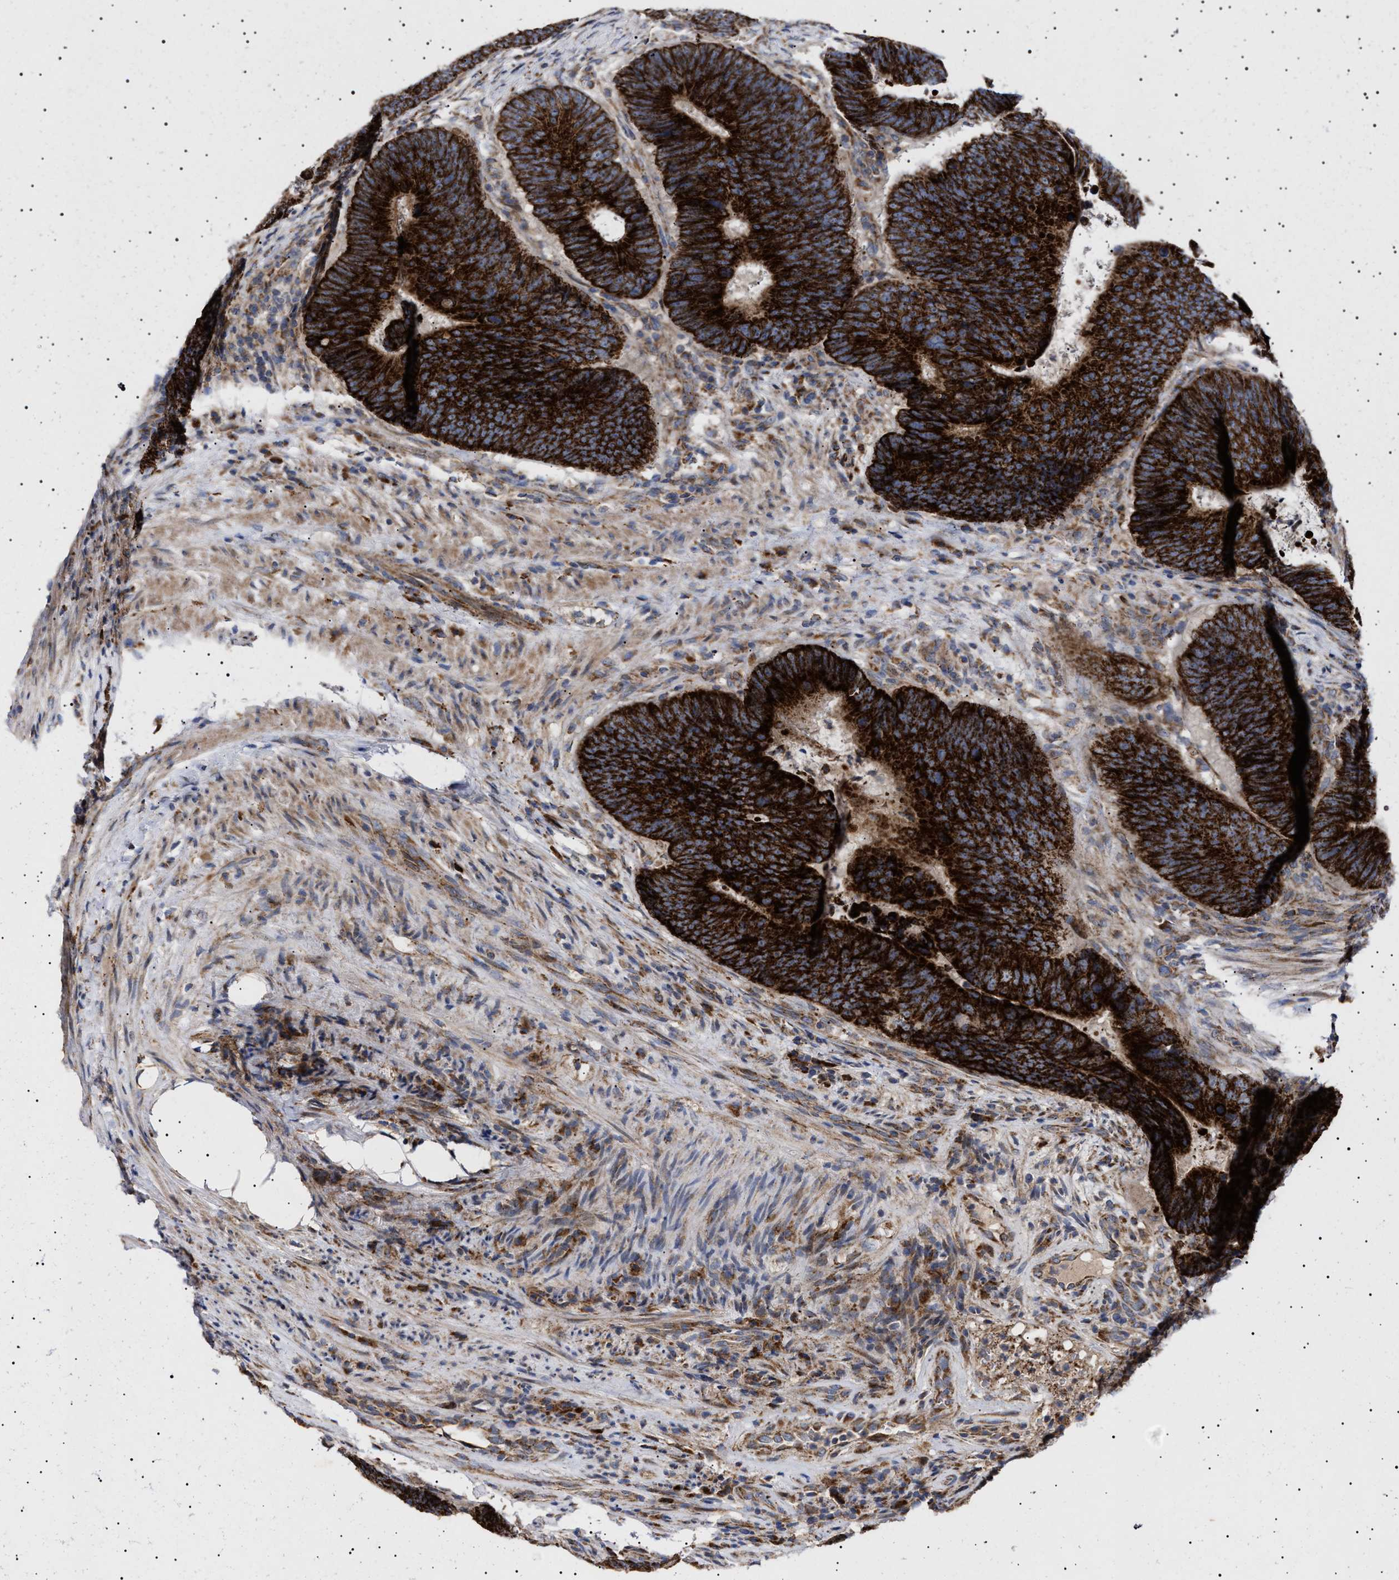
{"staining": {"intensity": "strong", "quantity": ">75%", "location": "cytoplasmic/membranous"}, "tissue": "colorectal cancer", "cell_type": "Tumor cells", "image_type": "cancer", "snomed": [{"axis": "morphology", "description": "Adenocarcinoma, NOS"}, {"axis": "topography", "description": "Colon"}], "caption": "High-magnification brightfield microscopy of colorectal cancer (adenocarcinoma) stained with DAB (3,3'-diaminobenzidine) (brown) and counterstained with hematoxylin (blue). tumor cells exhibit strong cytoplasmic/membranous staining is appreciated in about>75% of cells. Immunohistochemistry (ihc) stains the protein of interest in brown and the nuclei are stained blue.", "gene": "MRPL10", "patient": {"sex": "male", "age": 56}}